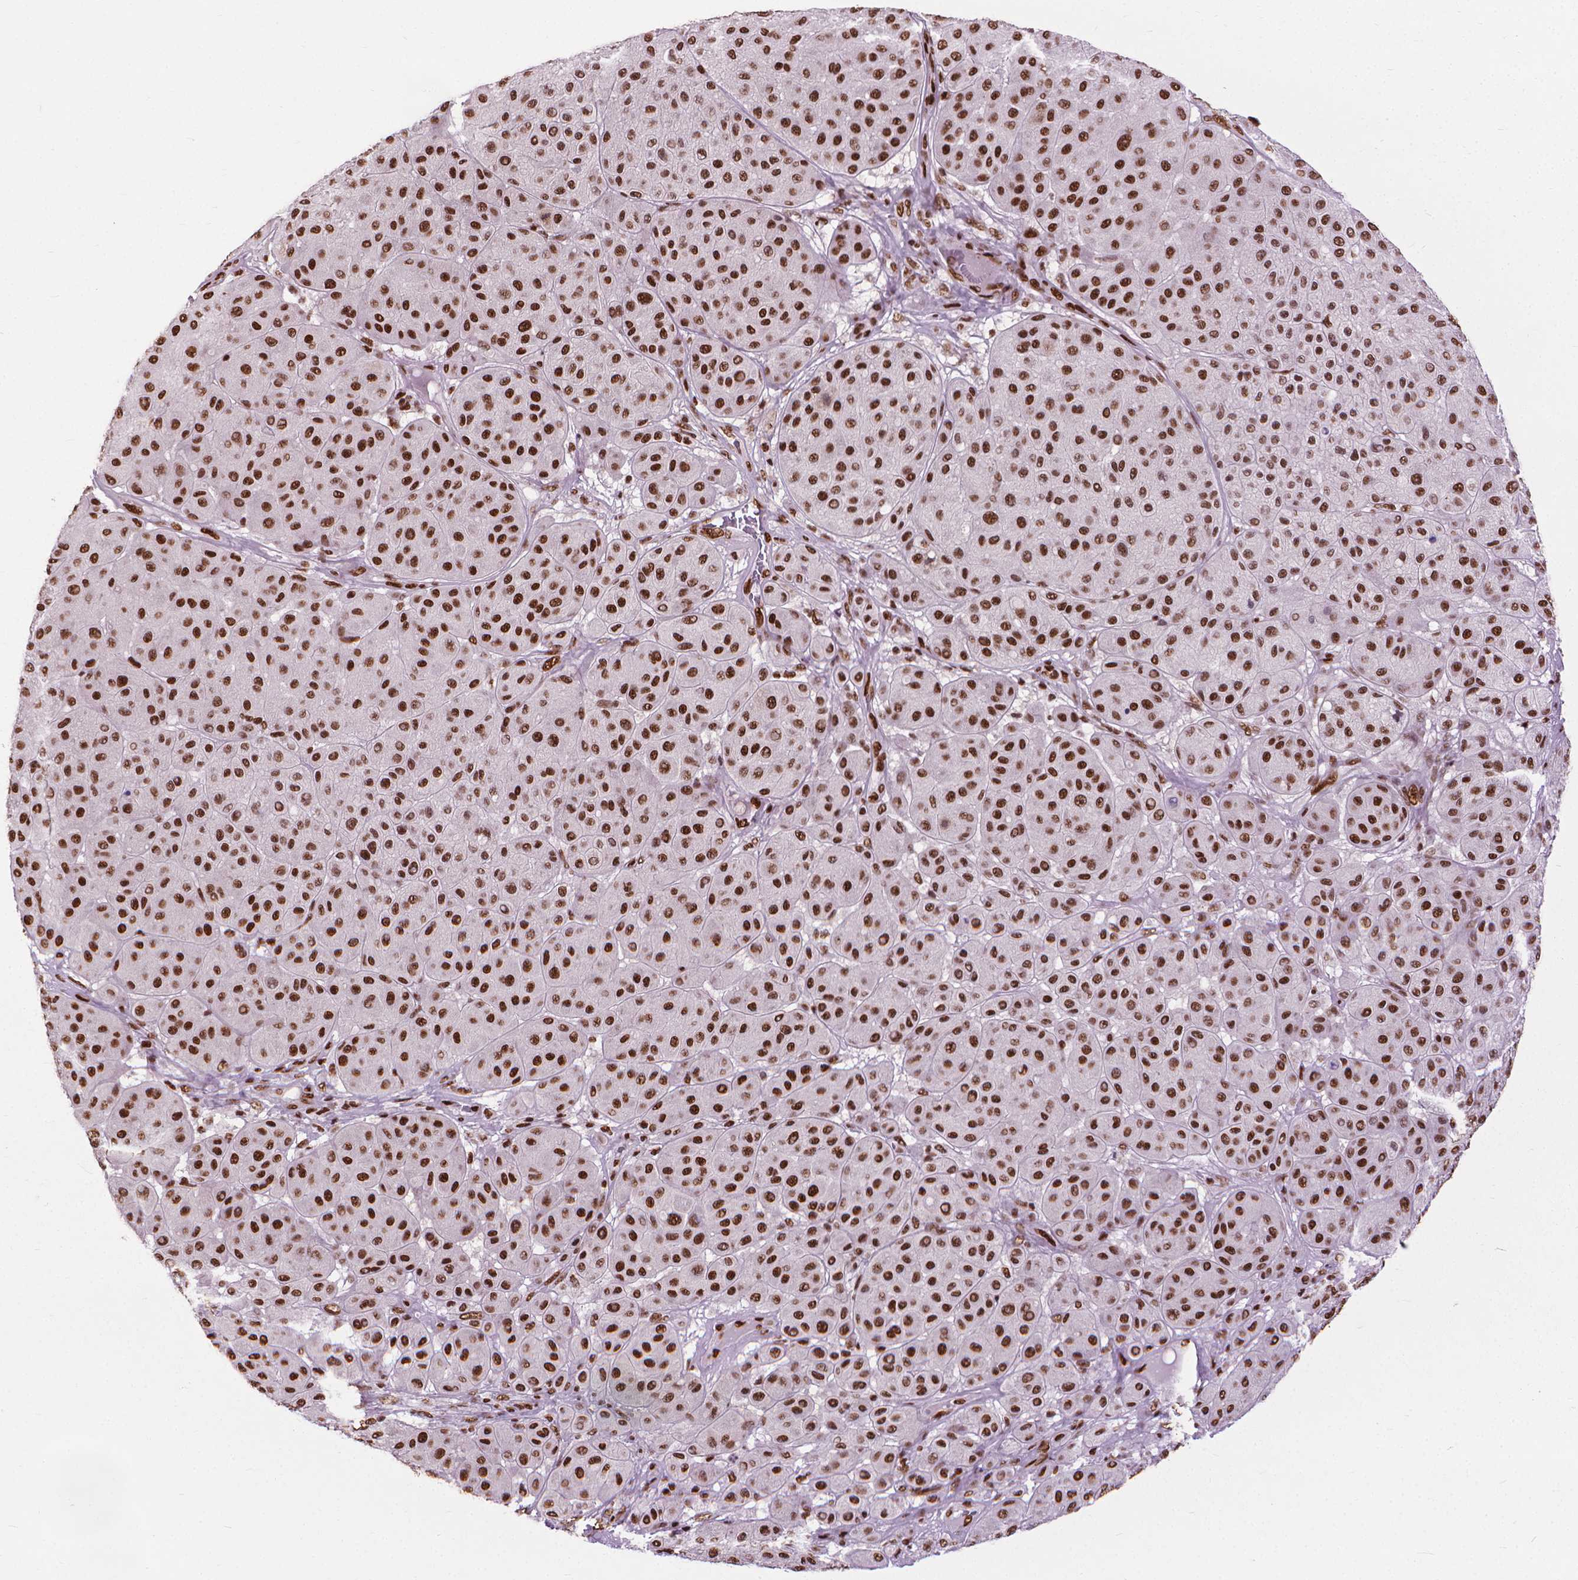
{"staining": {"intensity": "strong", "quantity": ">75%", "location": "nuclear"}, "tissue": "melanoma", "cell_type": "Tumor cells", "image_type": "cancer", "snomed": [{"axis": "morphology", "description": "Malignant melanoma, Metastatic site"}, {"axis": "topography", "description": "Smooth muscle"}], "caption": "IHC of human melanoma demonstrates high levels of strong nuclear expression in about >75% of tumor cells.", "gene": "AKAP8", "patient": {"sex": "male", "age": 41}}